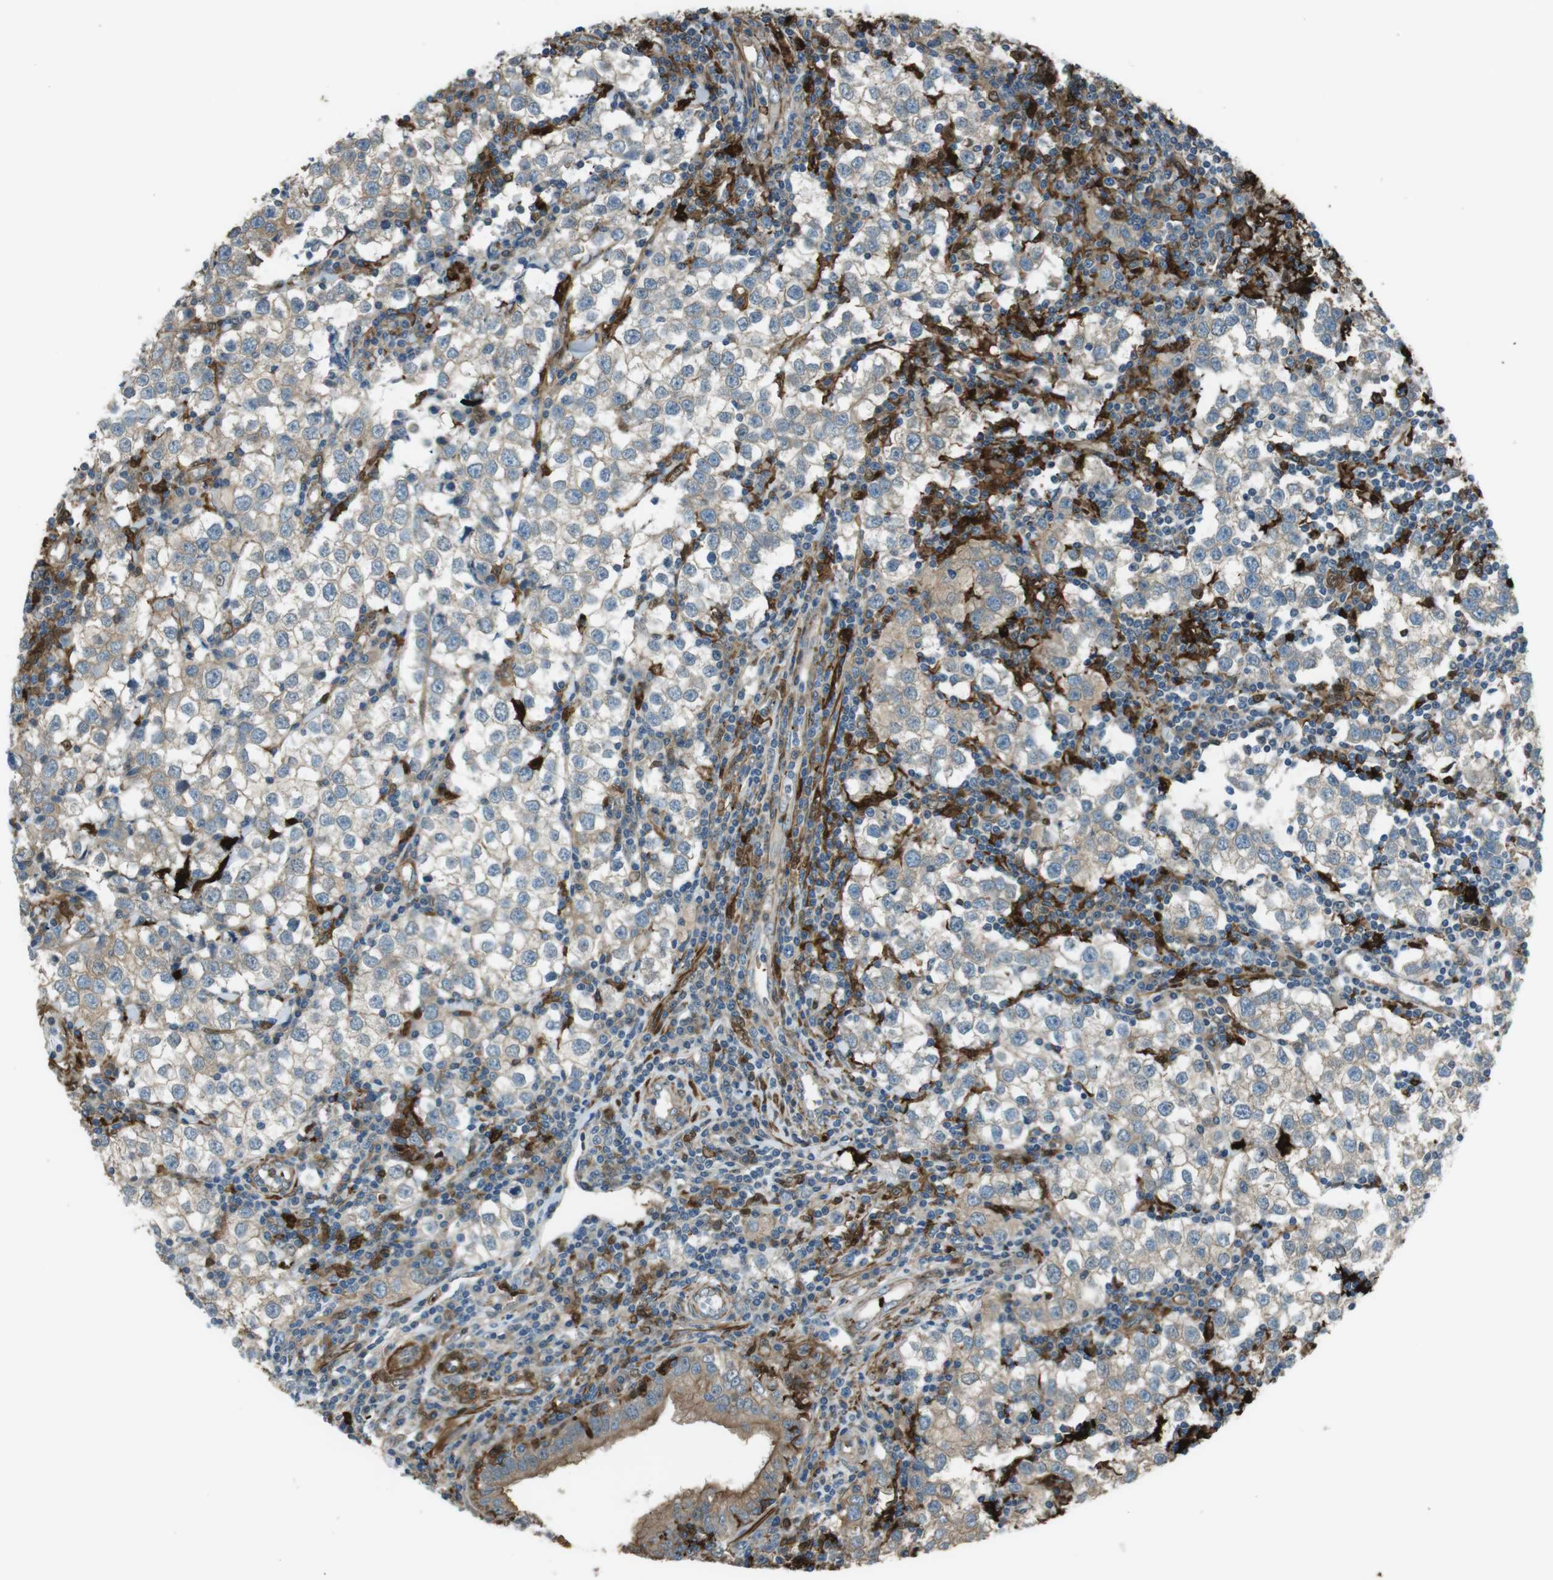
{"staining": {"intensity": "weak", "quantity": "<25%", "location": "cytoplasmic/membranous"}, "tissue": "testis cancer", "cell_type": "Tumor cells", "image_type": "cancer", "snomed": [{"axis": "morphology", "description": "Seminoma, NOS"}, {"axis": "morphology", "description": "Carcinoma, Embryonal, NOS"}, {"axis": "topography", "description": "Testis"}], "caption": "Tumor cells show no significant protein positivity in testis cancer.", "gene": "SFT2D1", "patient": {"sex": "male", "age": 36}}